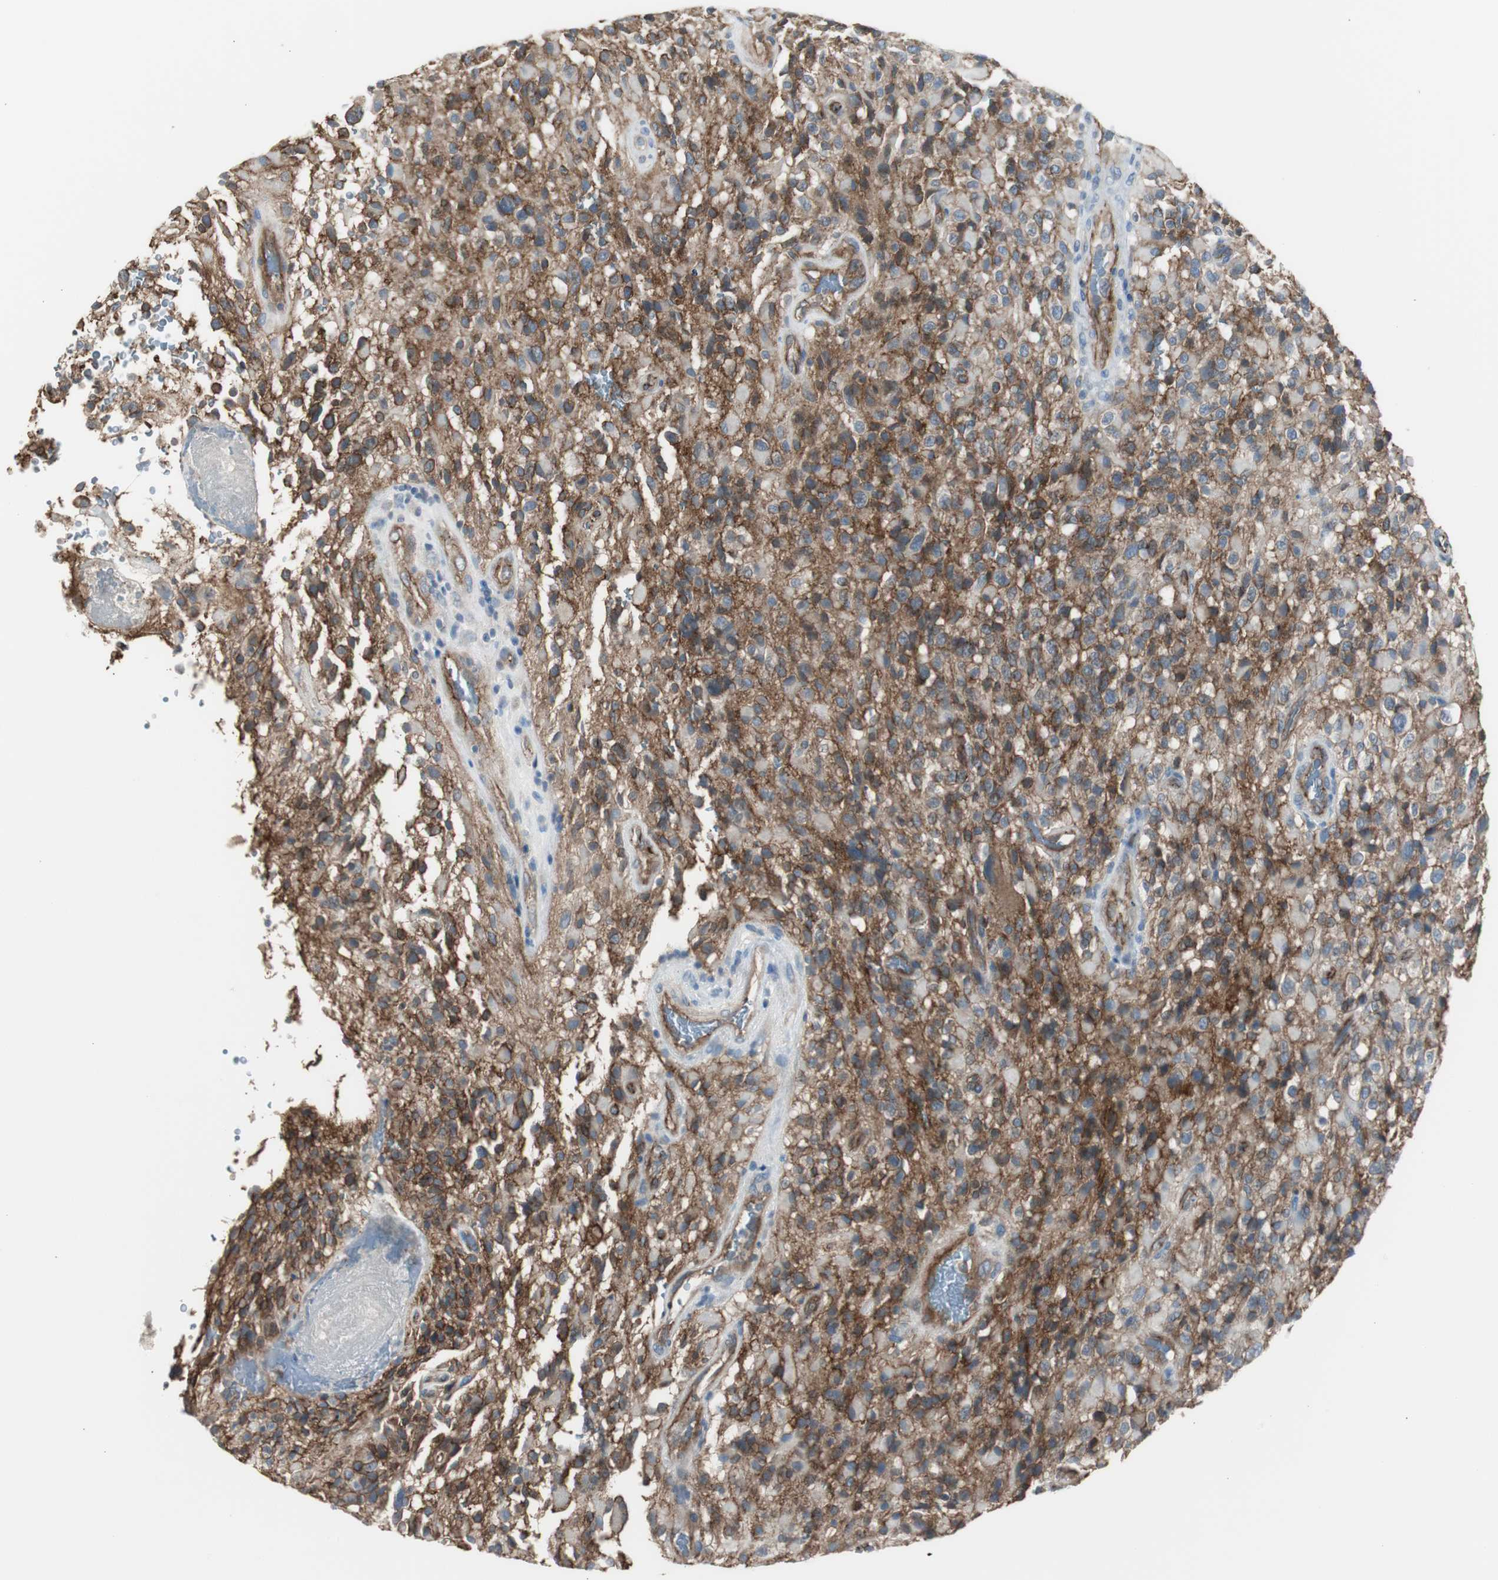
{"staining": {"intensity": "strong", "quantity": "25%-75%", "location": "cytoplasmic/membranous"}, "tissue": "glioma", "cell_type": "Tumor cells", "image_type": "cancer", "snomed": [{"axis": "morphology", "description": "Glioma, malignant, High grade"}, {"axis": "topography", "description": "Brain"}], "caption": "Strong cytoplasmic/membranous protein staining is identified in about 25%-75% of tumor cells in glioma.", "gene": "STXBP4", "patient": {"sex": "male", "age": 71}}